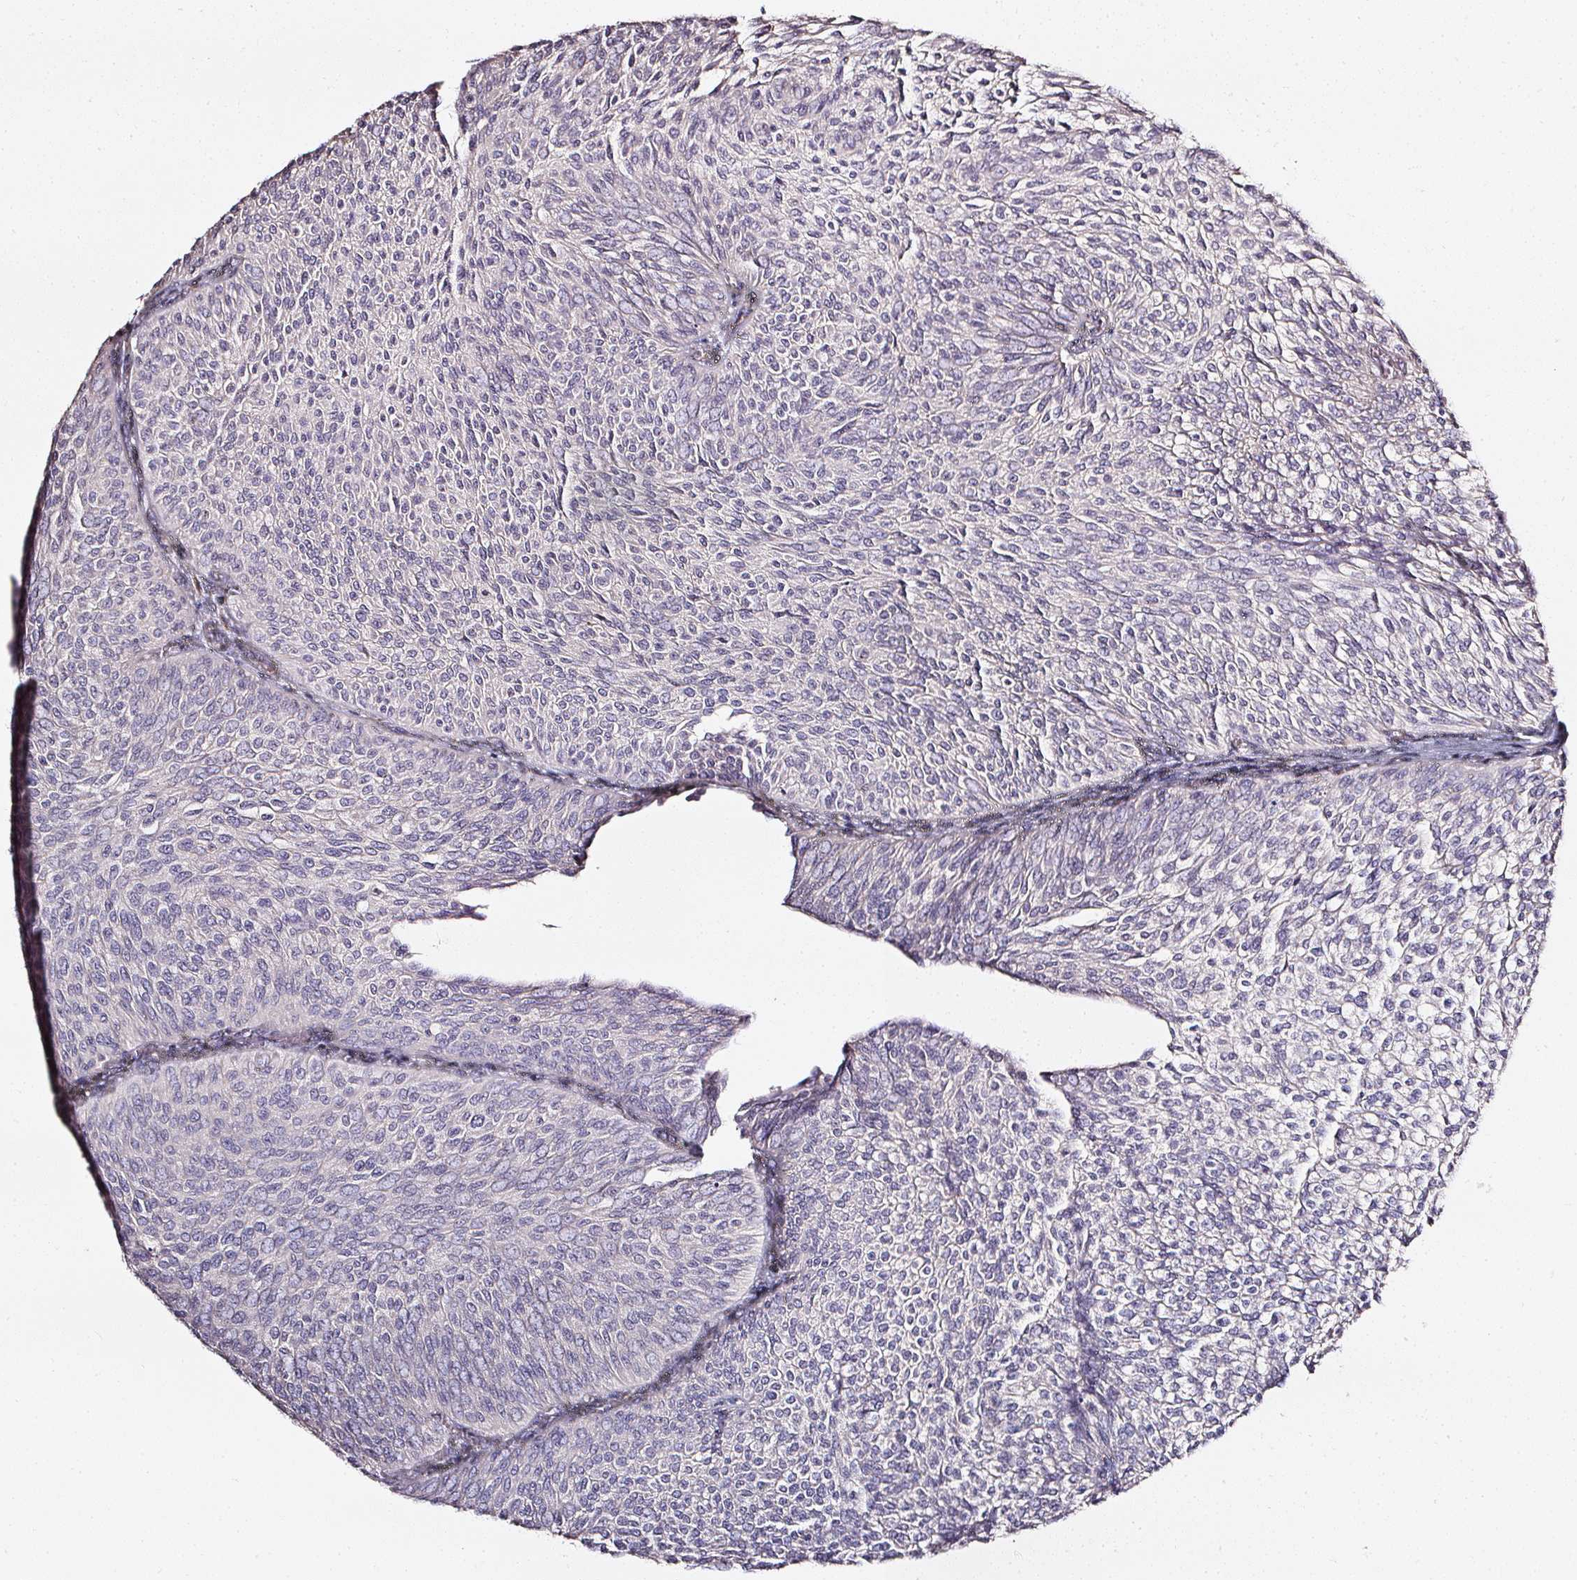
{"staining": {"intensity": "moderate", "quantity": "<25%", "location": "cytoplasmic/membranous"}, "tissue": "urothelial cancer", "cell_type": "Tumor cells", "image_type": "cancer", "snomed": [{"axis": "morphology", "description": "Urothelial carcinoma, Low grade"}, {"axis": "topography", "description": "Urinary bladder"}], "caption": "Immunohistochemical staining of human urothelial cancer shows low levels of moderate cytoplasmic/membranous protein staining in about <25% of tumor cells.", "gene": "NTRK1", "patient": {"sex": "male", "age": 91}}